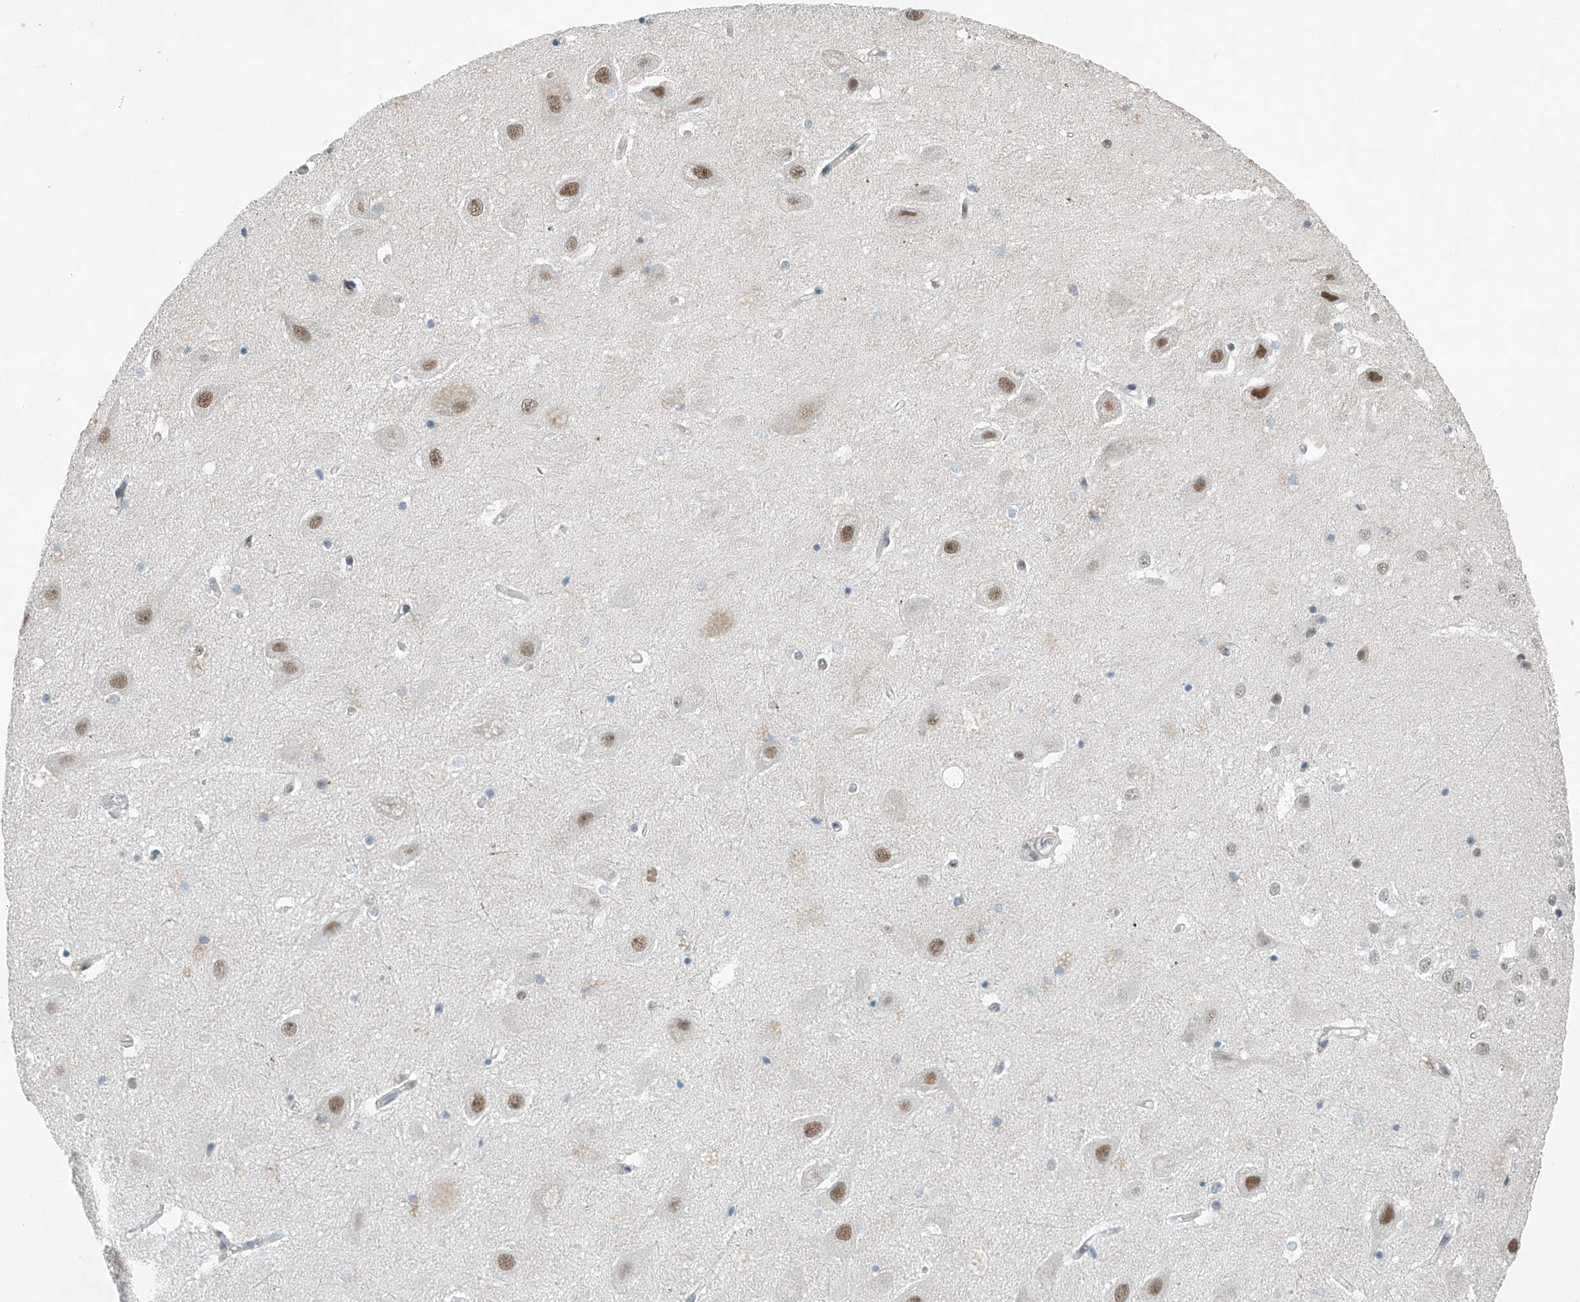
{"staining": {"intensity": "weak", "quantity": "<25%", "location": "nuclear"}, "tissue": "hippocampus", "cell_type": "Glial cells", "image_type": "normal", "snomed": [{"axis": "morphology", "description": "Normal tissue, NOS"}, {"axis": "topography", "description": "Hippocampus"}], "caption": "The photomicrograph displays no significant staining in glial cells of hippocampus. (DAB (3,3'-diaminobenzidine) IHC, high magnification).", "gene": "TAF8", "patient": {"sex": "female", "age": 52}}